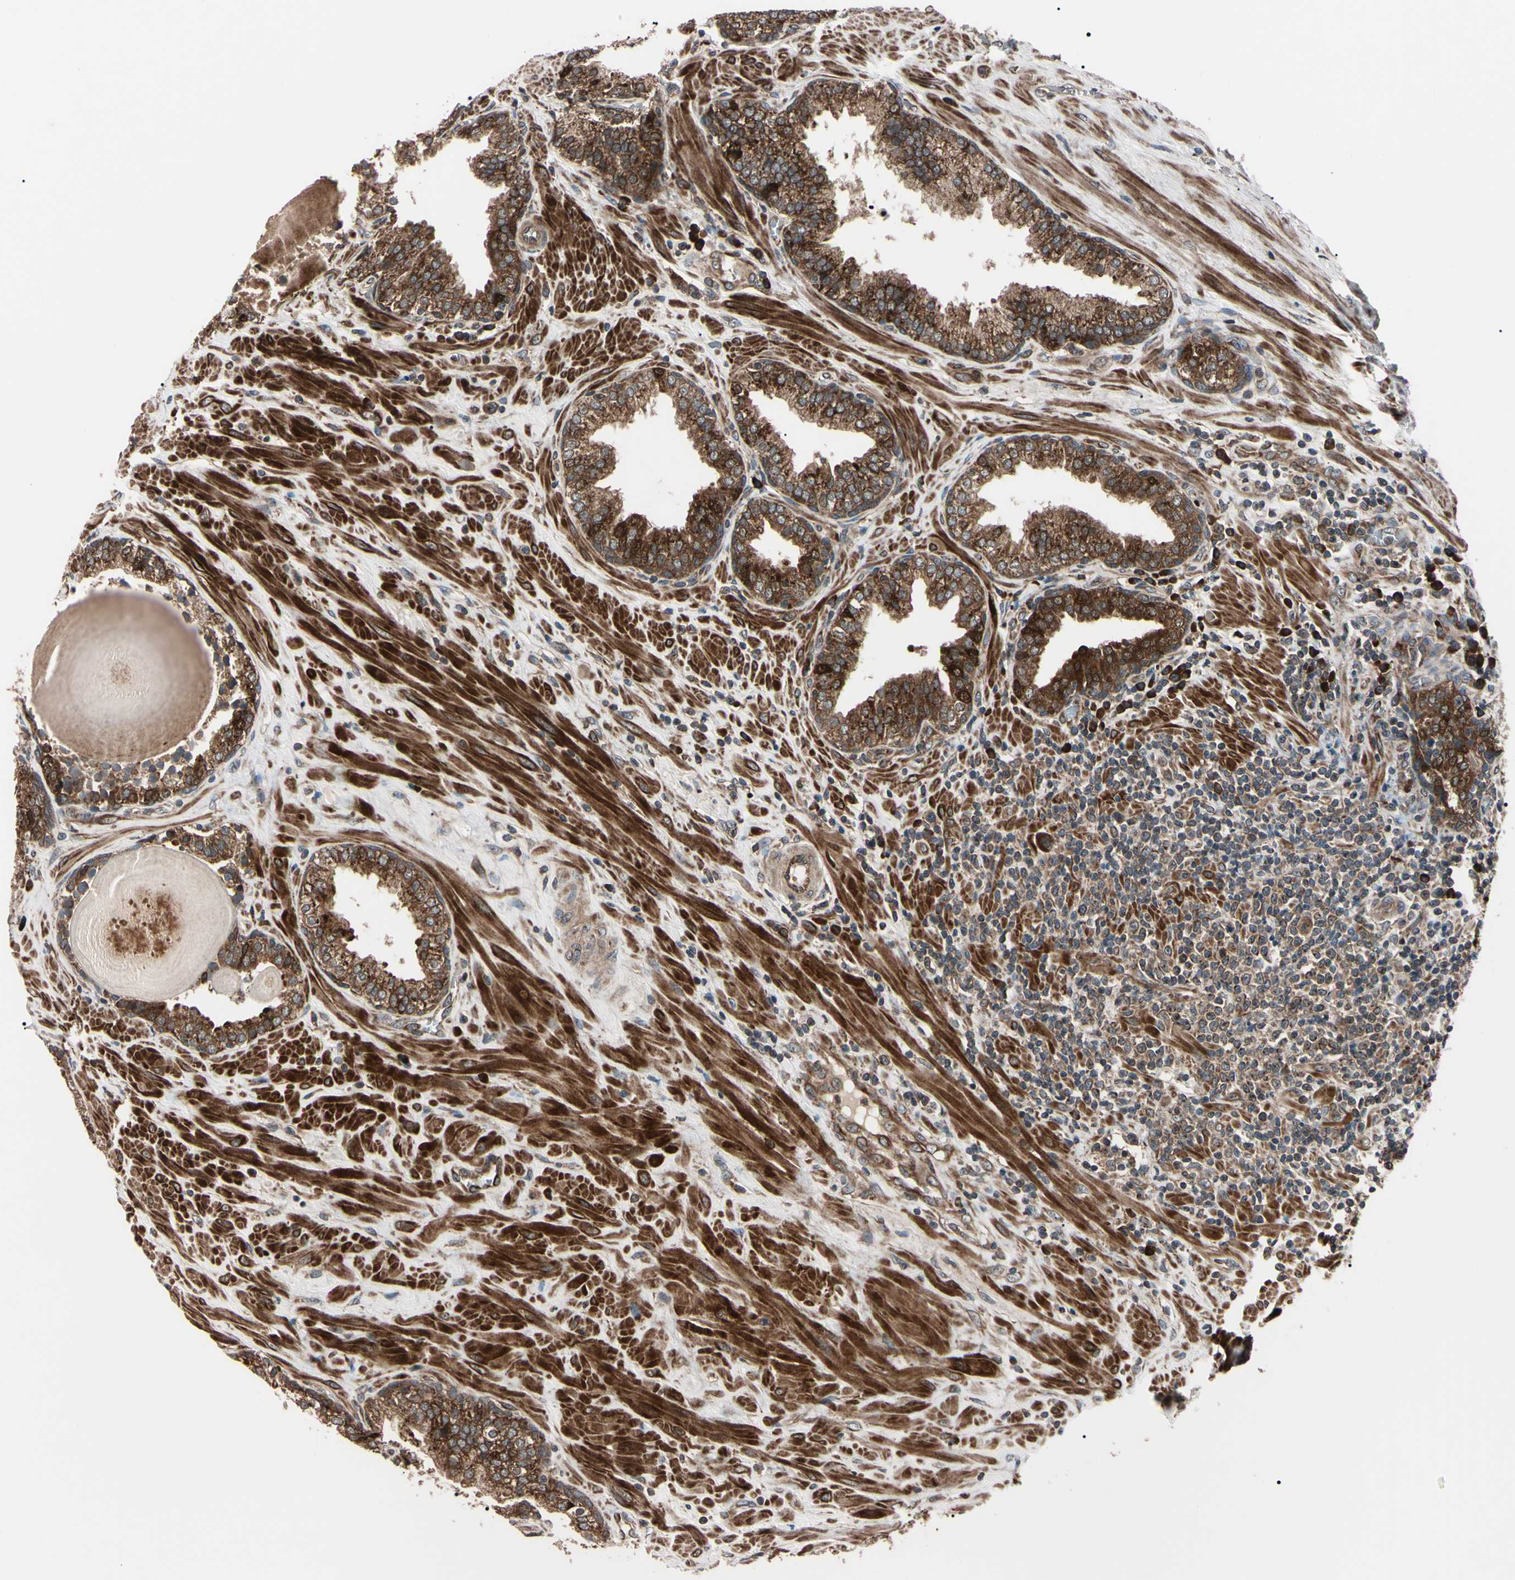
{"staining": {"intensity": "strong", "quantity": ">75%", "location": "cytoplasmic/membranous"}, "tissue": "prostate", "cell_type": "Glandular cells", "image_type": "normal", "snomed": [{"axis": "morphology", "description": "Normal tissue, NOS"}, {"axis": "topography", "description": "Prostate"}], "caption": "DAB immunohistochemical staining of unremarkable prostate exhibits strong cytoplasmic/membranous protein positivity in about >75% of glandular cells. (DAB (3,3'-diaminobenzidine) IHC, brown staining for protein, blue staining for nuclei).", "gene": "GUCY1B1", "patient": {"sex": "male", "age": 51}}